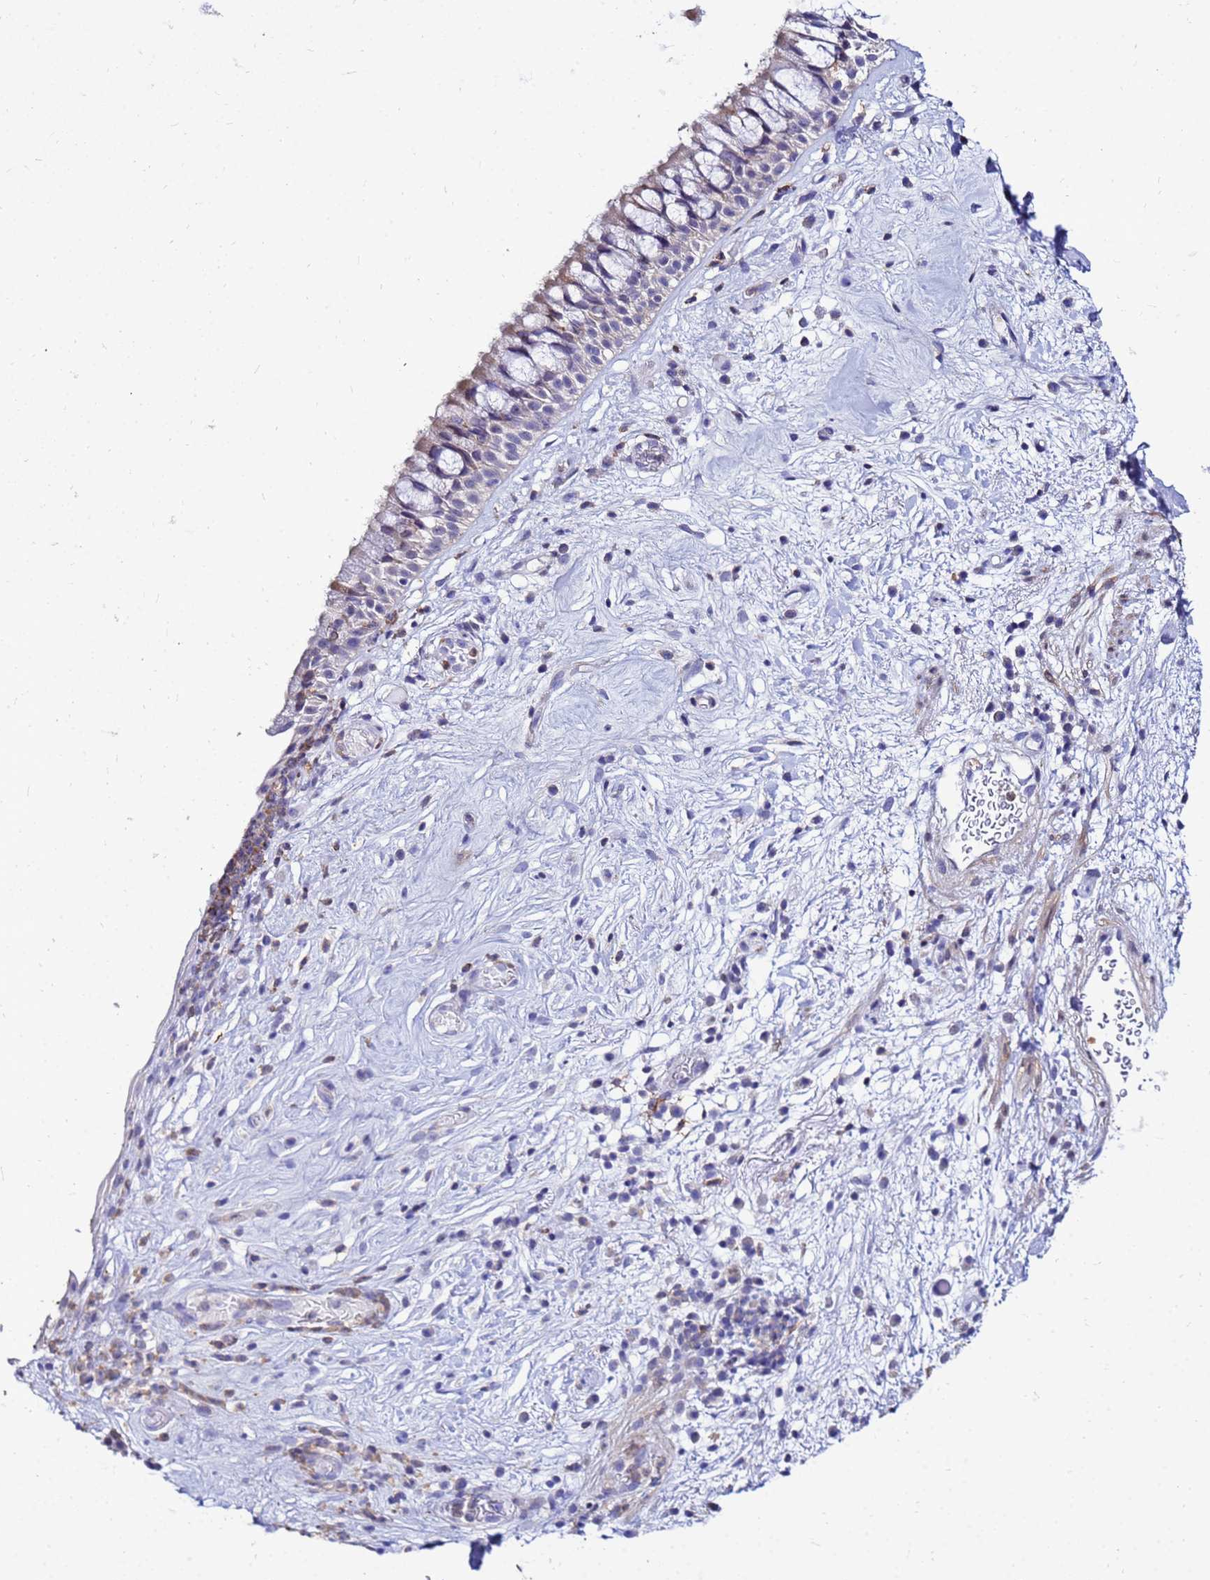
{"staining": {"intensity": "weak", "quantity": "<25%", "location": "cytoplasmic/membranous"}, "tissue": "nasopharynx", "cell_type": "Respiratory epithelial cells", "image_type": "normal", "snomed": [{"axis": "morphology", "description": "Normal tissue, NOS"}, {"axis": "morphology", "description": "Squamous cell carcinoma, NOS"}, {"axis": "topography", "description": "Nasopharynx"}, {"axis": "topography", "description": "Head-Neck"}], "caption": "This is a histopathology image of immunohistochemistry (IHC) staining of benign nasopharynx, which shows no expression in respiratory epithelial cells.", "gene": "DBNDD2", "patient": {"sex": "male", "age": 85}}